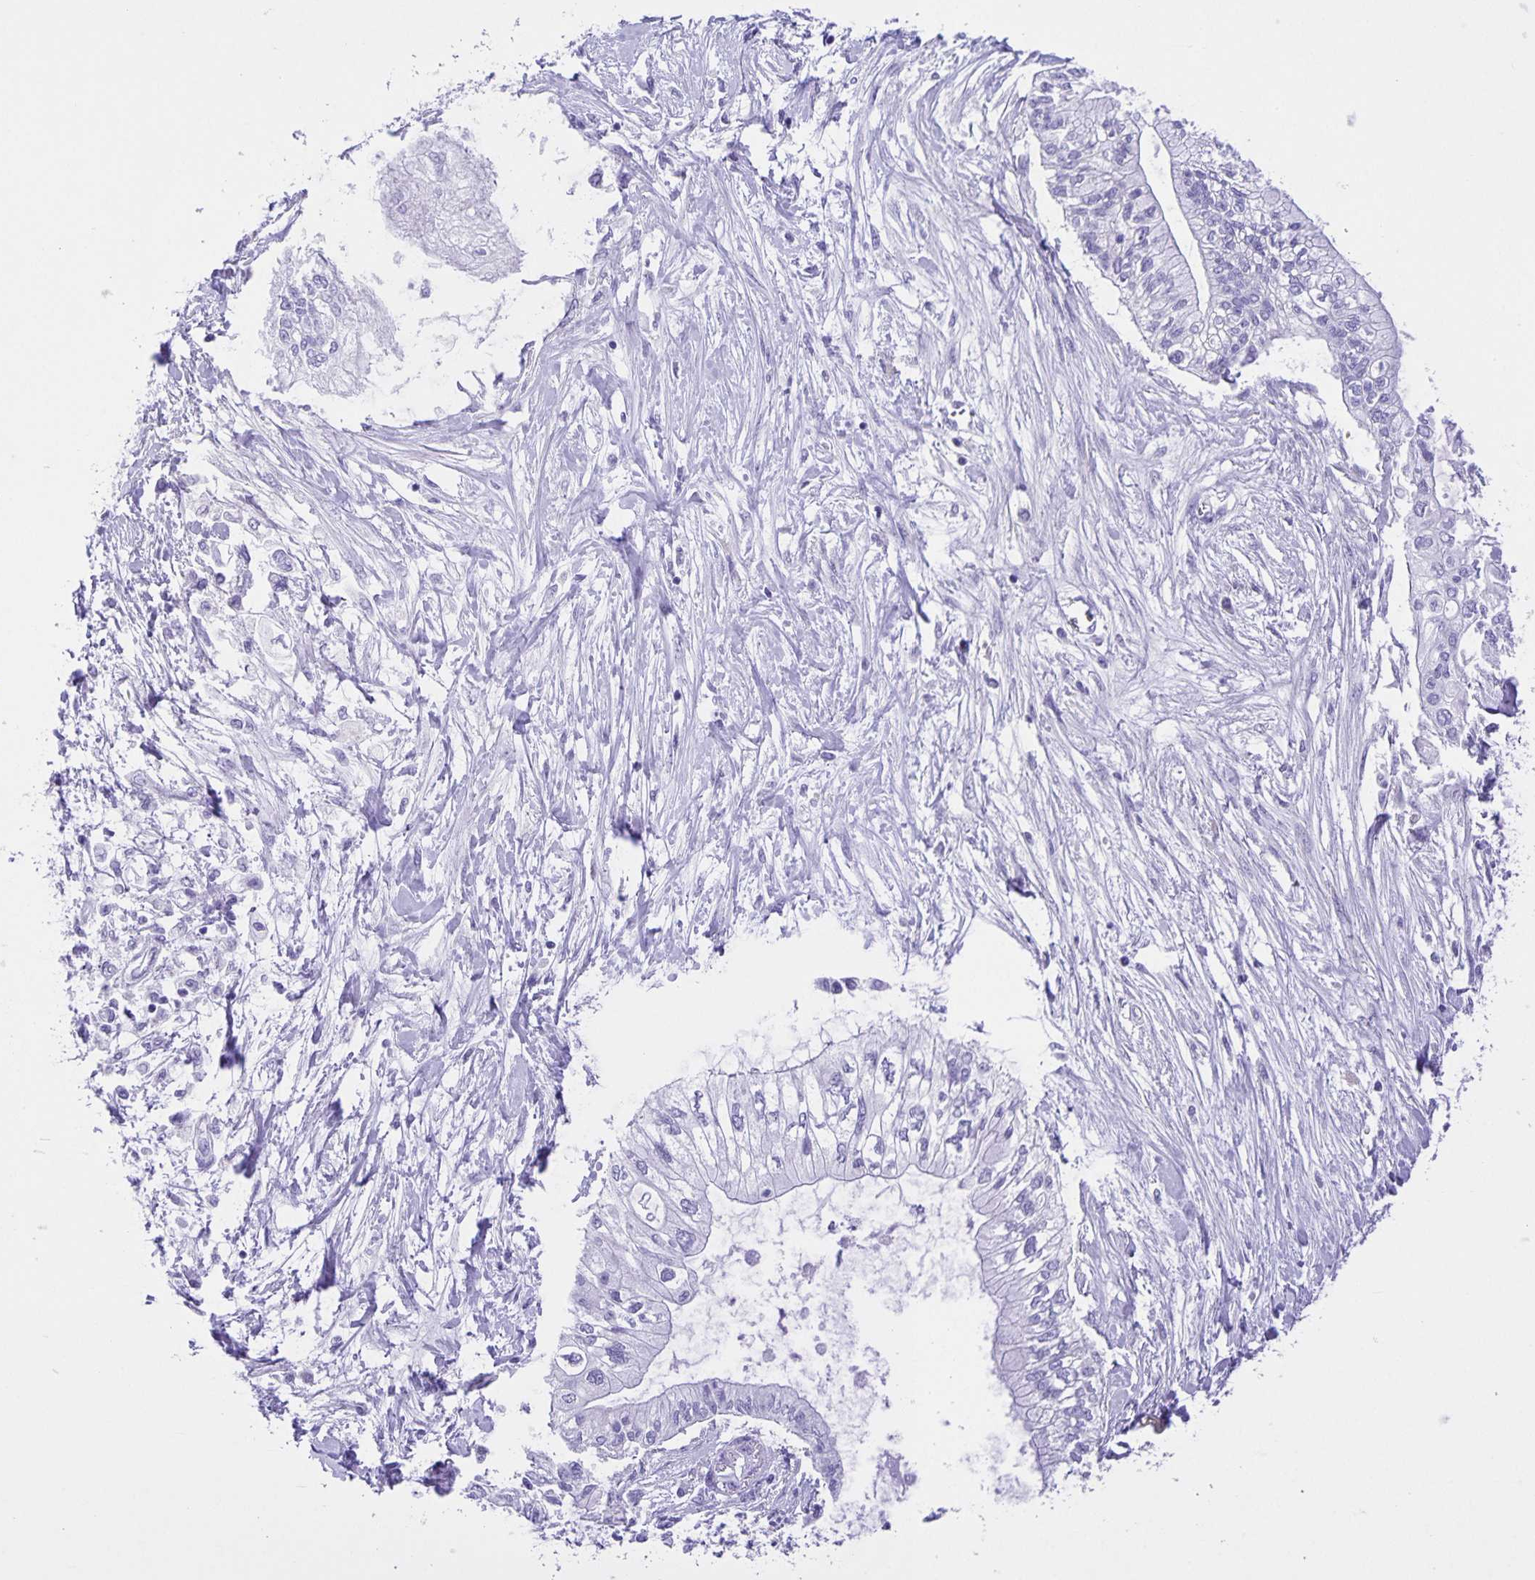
{"staining": {"intensity": "negative", "quantity": "none", "location": "none"}, "tissue": "pancreatic cancer", "cell_type": "Tumor cells", "image_type": "cancer", "snomed": [{"axis": "morphology", "description": "Adenocarcinoma, NOS"}, {"axis": "topography", "description": "Pancreas"}], "caption": "Tumor cells are negative for brown protein staining in pancreatic adenocarcinoma.", "gene": "UBQLN3", "patient": {"sex": "female", "age": 77}}